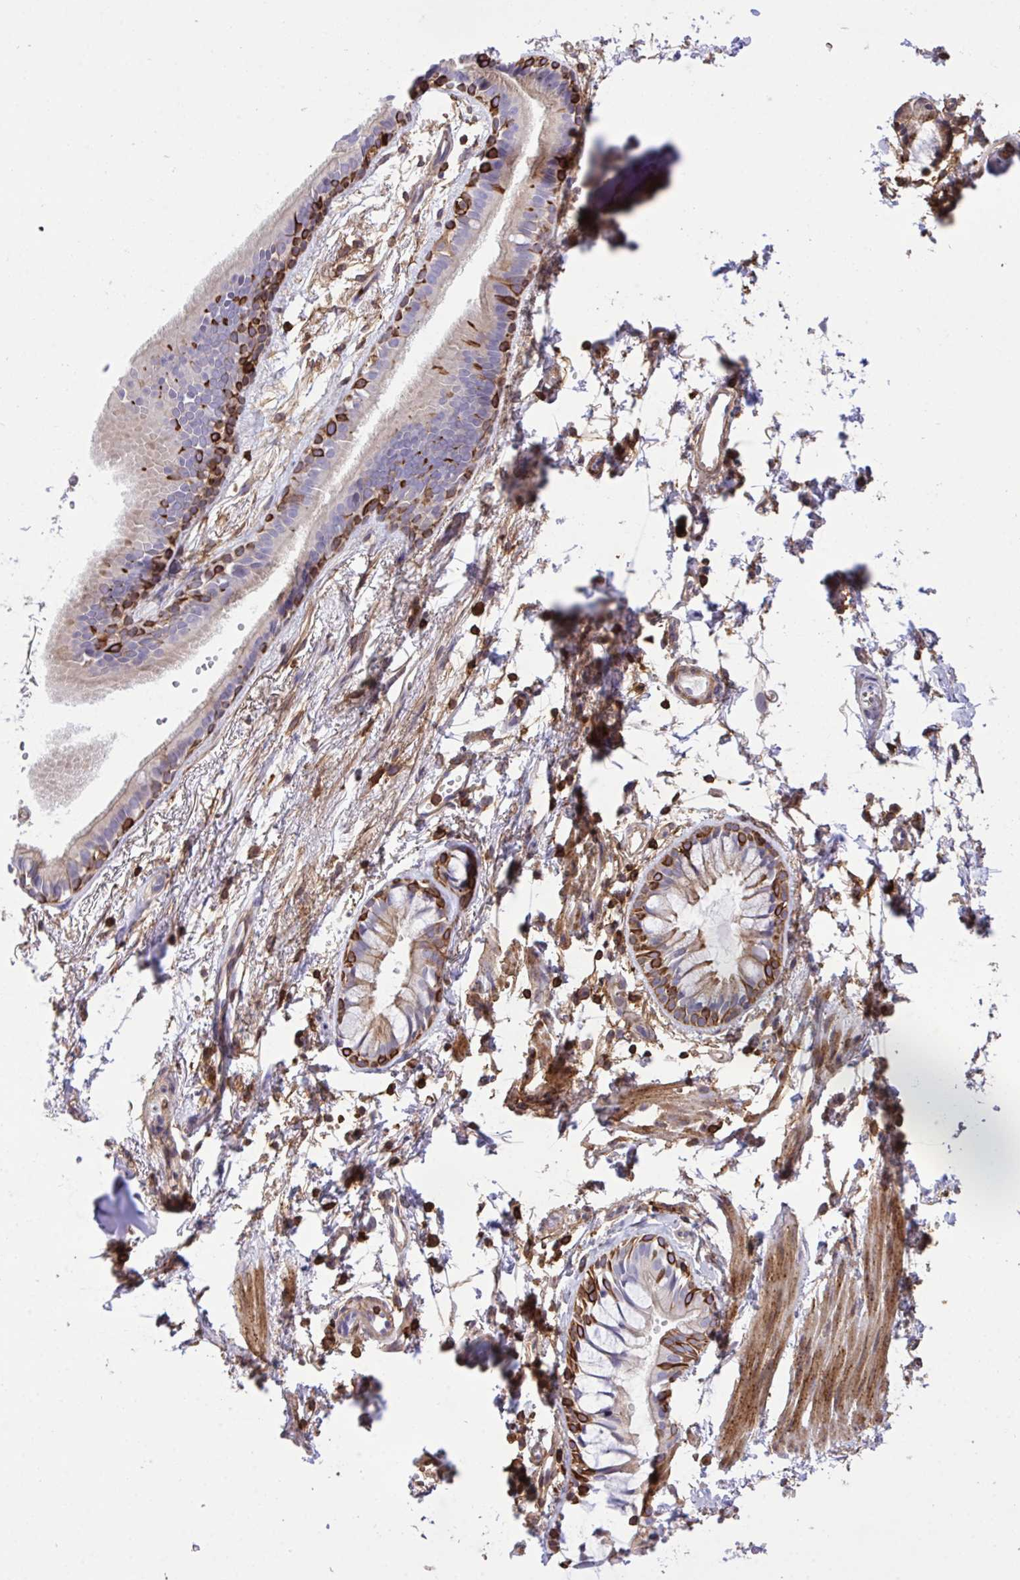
{"staining": {"intensity": "strong", "quantity": "<25%", "location": "cytoplasmic/membranous"}, "tissue": "bronchus", "cell_type": "Respiratory epithelial cells", "image_type": "normal", "snomed": [{"axis": "morphology", "description": "Normal tissue, NOS"}, {"axis": "topography", "description": "Cartilage tissue"}, {"axis": "topography", "description": "Bronchus"}, {"axis": "topography", "description": "Peripheral nerve tissue"}], "caption": "About <25% of respiratory epithelial cells in benign human bronchus demonstrate strong cytoplasmic/membranous protein expression as visualized by brown immunohistochemical staining.", "gene": "ERI1", "patient": {"sex": "female", "age": 59}}